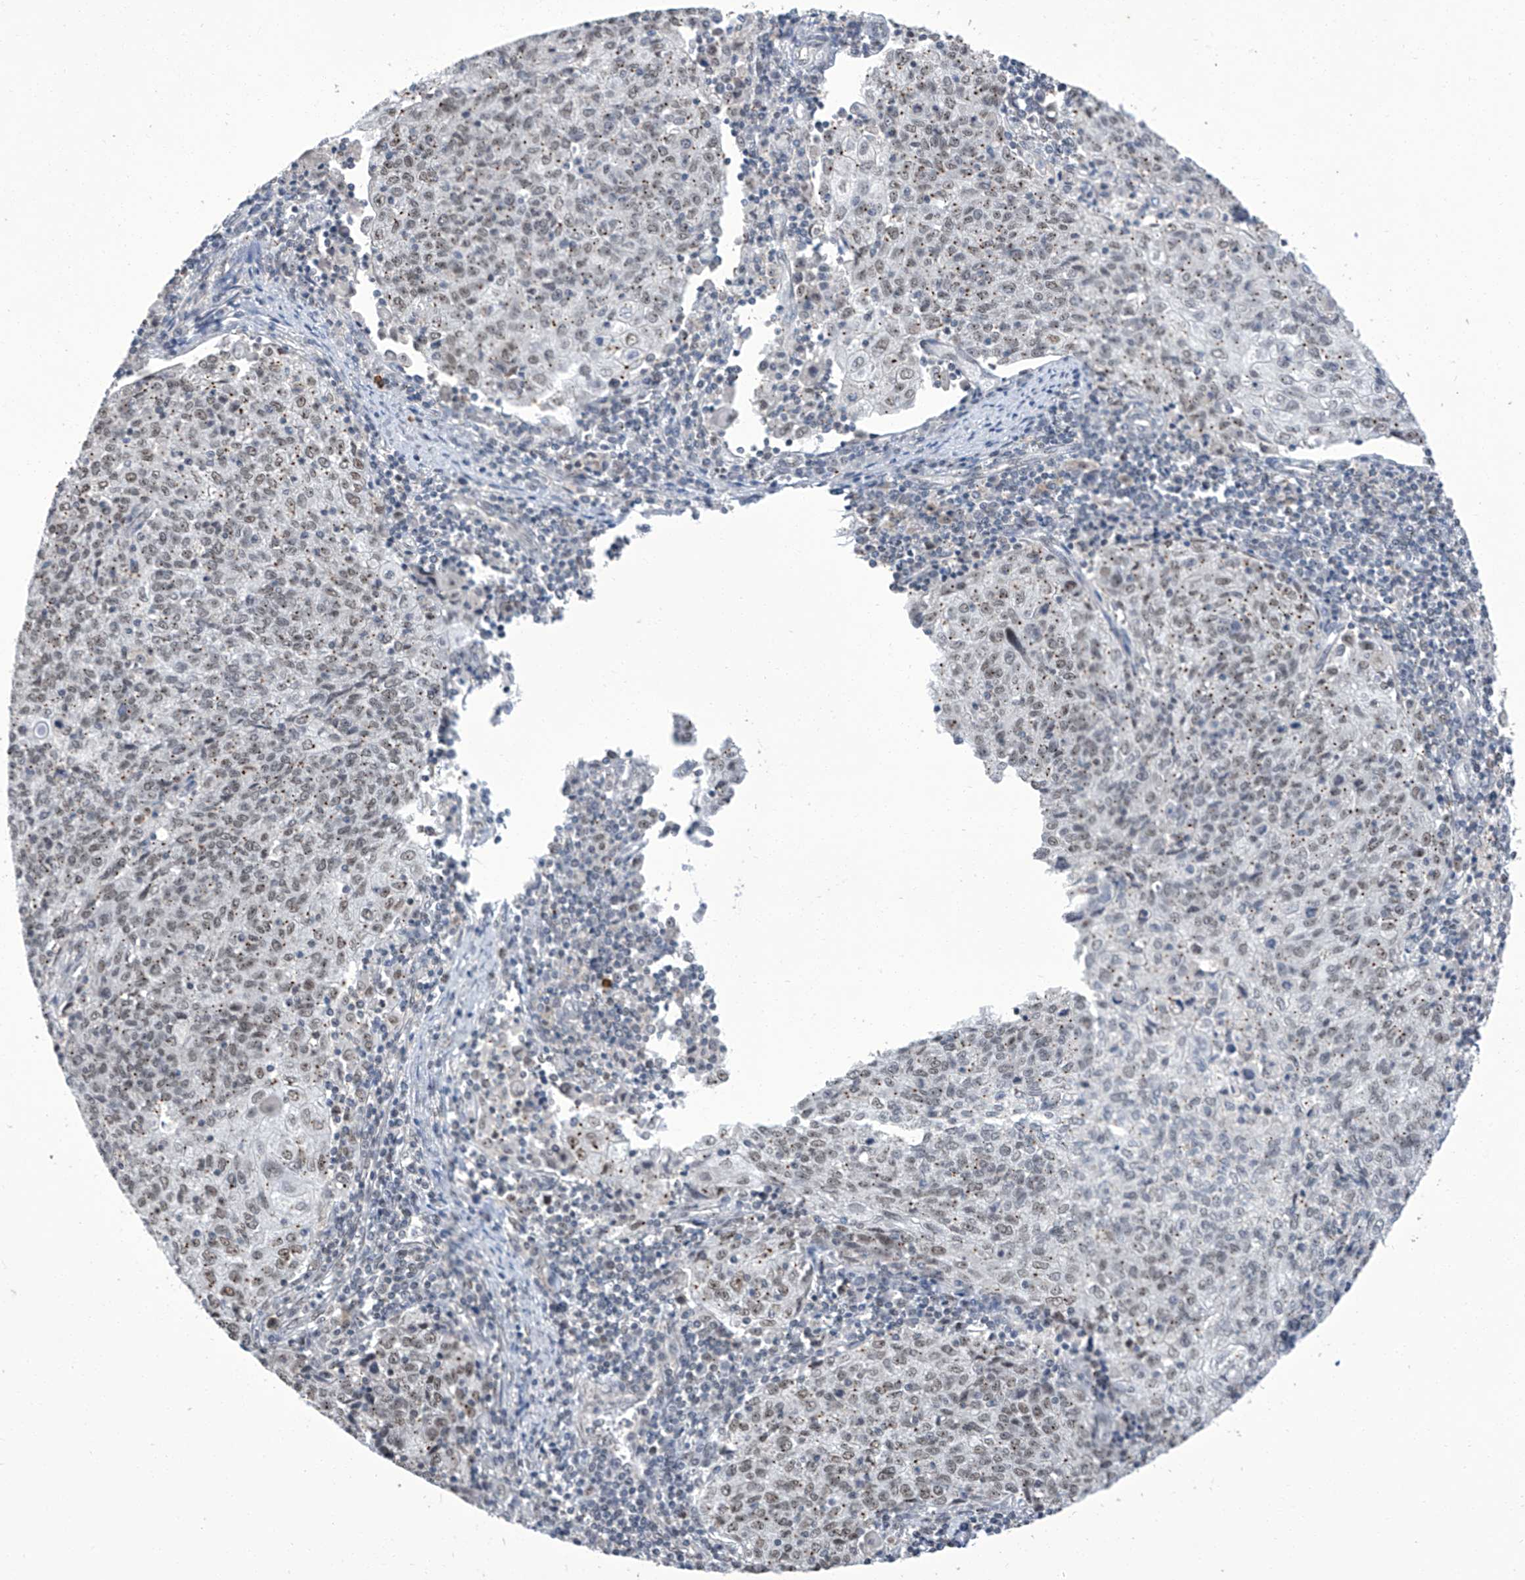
{"staining": {"intensity": "weak", "quantity": "25%-75%", "location": "nuclear"}, "tissue": "cervical cancer", "cell_type": "Tumor cells", "image_type": "cancer", "snomed": [{"axis": "morphology", "description": "Squamous cell carcinoma, NOS"}, {"axis": "topography", "description": "Cervix"}], "caption": "About 25%-75% of tumor cells in human cervical cancer (squamous cell carcinoma) display weak nuclear protein positivity as visualized by brown immunohistochemical staining.", "gene": "CMTR1", "patient": {"sex": "female", "age": 48}}